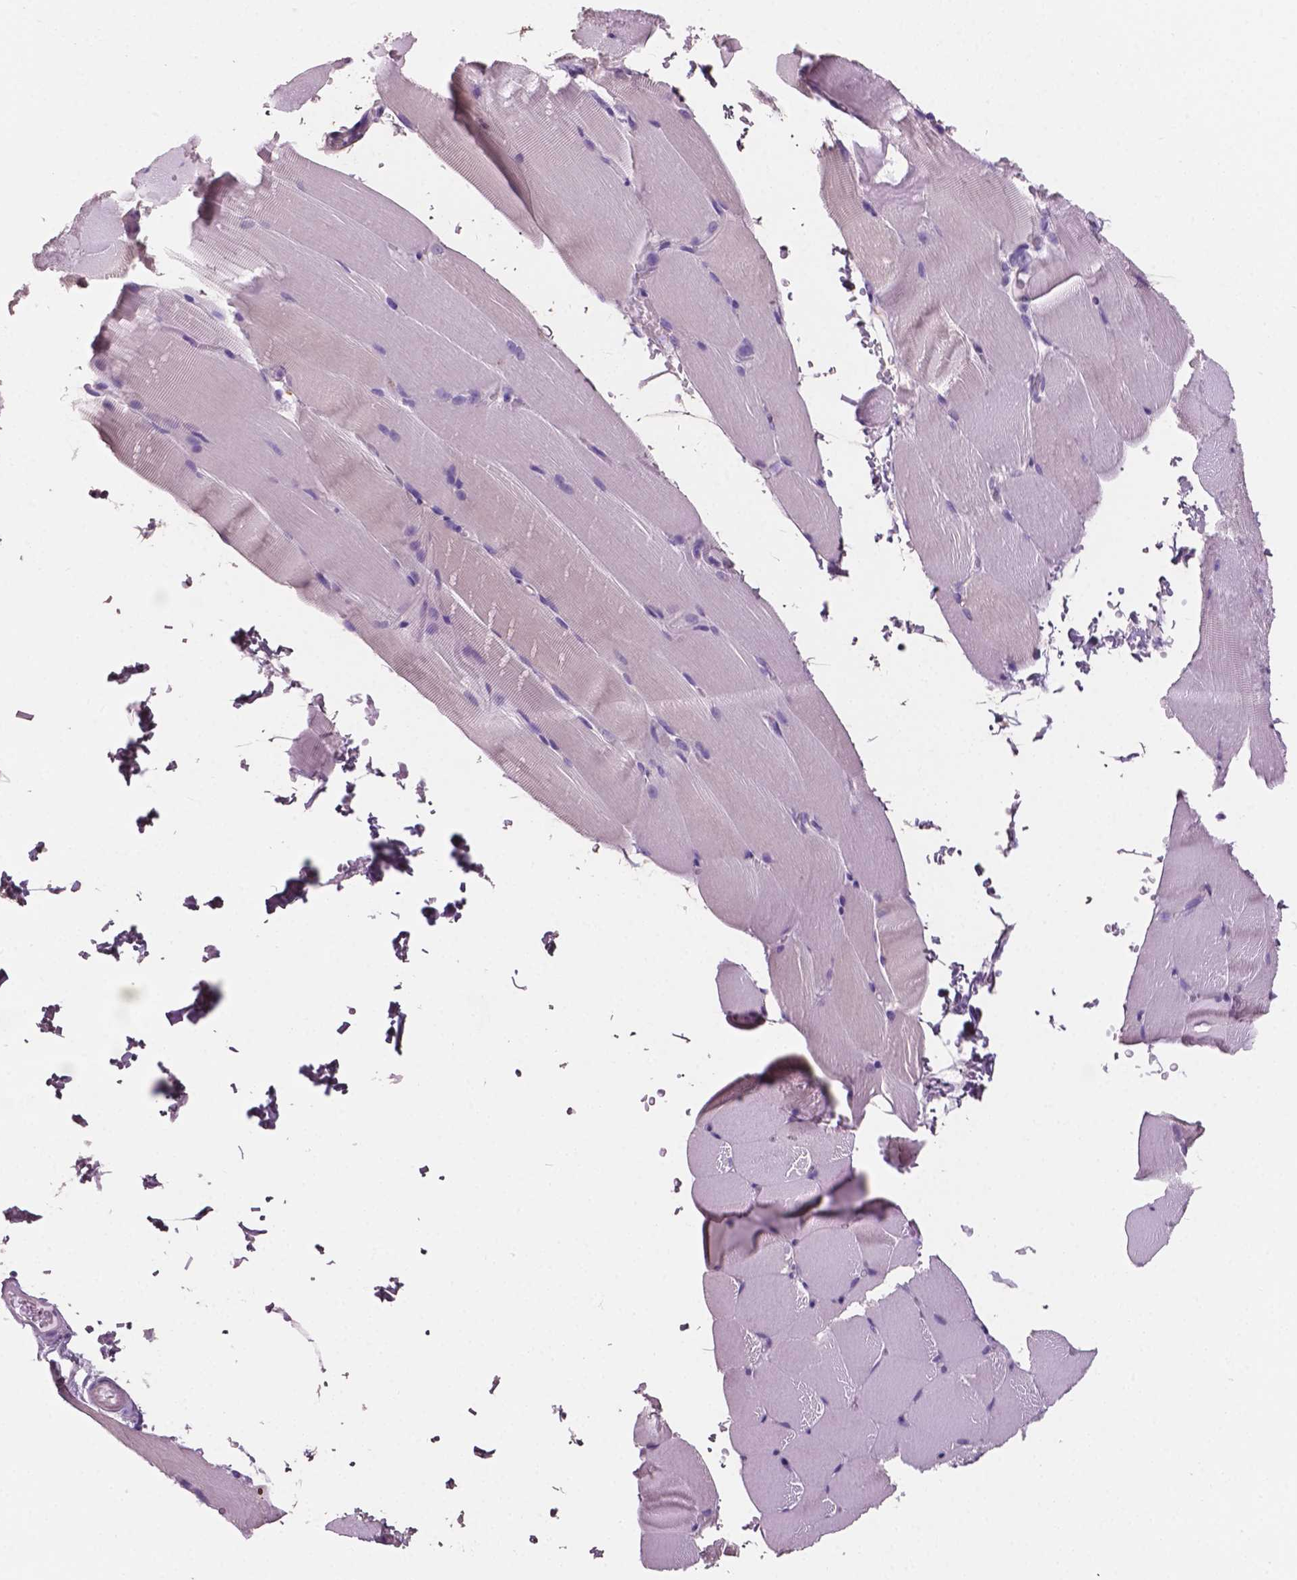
{"staining": {"intensity": "negative", "quantity": "none", "location": "none"}, "tissue": "skeletal muscle", "cell_type": "Myocytes", "image_type": "normal", "snomed": [{"axis": "morphology", "description": "Normal tissue, NOS"}, {"axis": "topography", "description": "Skeletal muscle"}], "caption": "Human skeletal muscle stained for a protein using immunohistochemistry (IHC) shows no expression in myocytes.", "gene": "SBSN", "patient": {"sex": "female", "age": 37}}